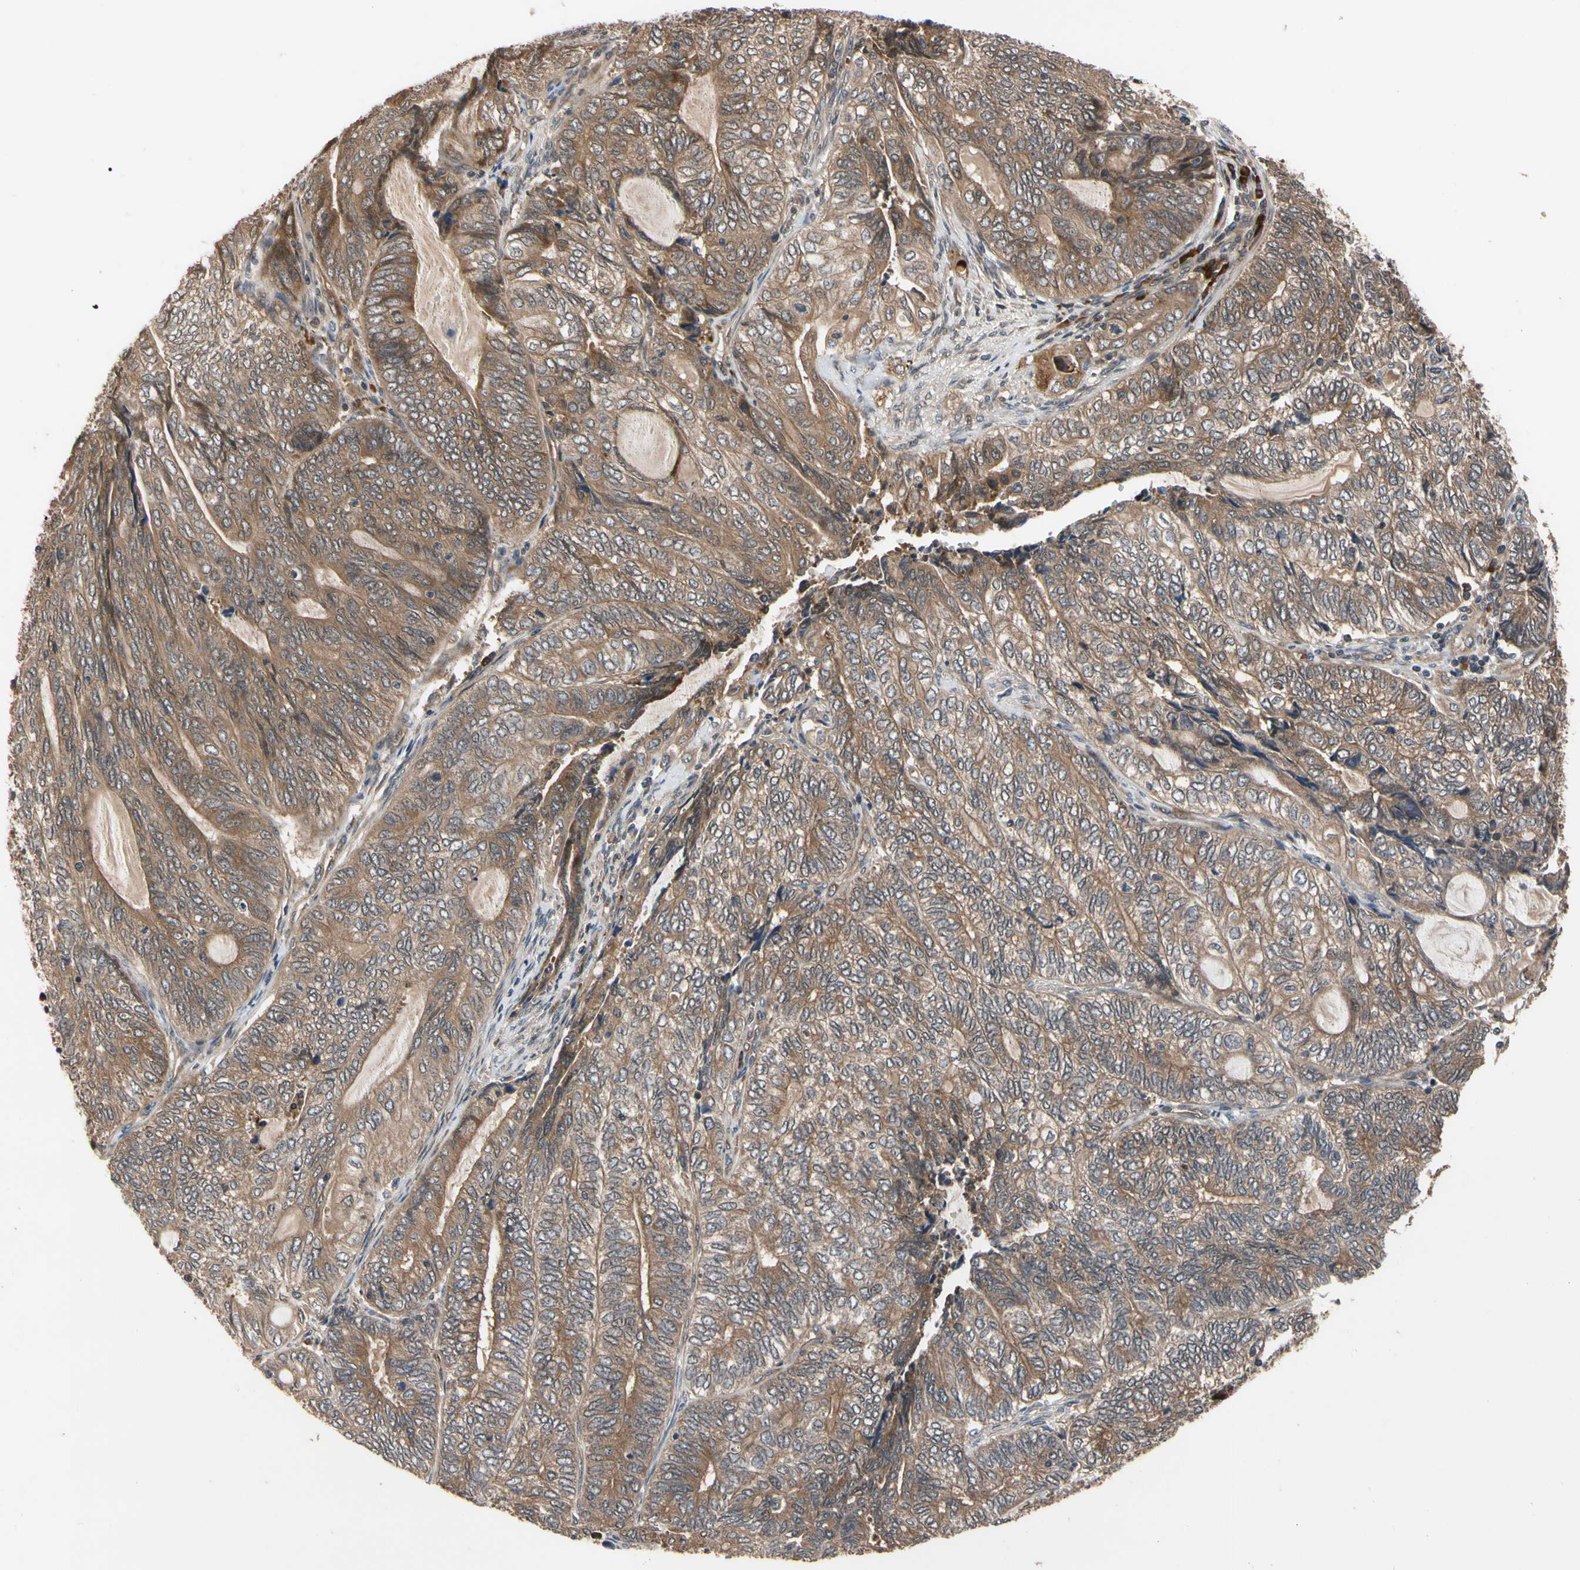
{"staining": {"intensity": "moderate", "quantity": ">75%", "location": "cytoplasmic/membranous"}, "tissue": "endometrial cancer", "cell_type": "Tumor cells", "image_type": "cancer", "snomed": [{"axis": "morphology", "description": "Adenocarcinoma, NOS"}, {"axis": "topography", "description": "Uterus"}, {"axis": "topography", "description": "Endometrium"}], "caption": "A brown stain highlights moderate cytoplasmic/membranous staining of a protein in endometrial adenocarcinoma tumor cells.", "gene": "CYTIP", "patient": {"sex": "female", "age": 70}}